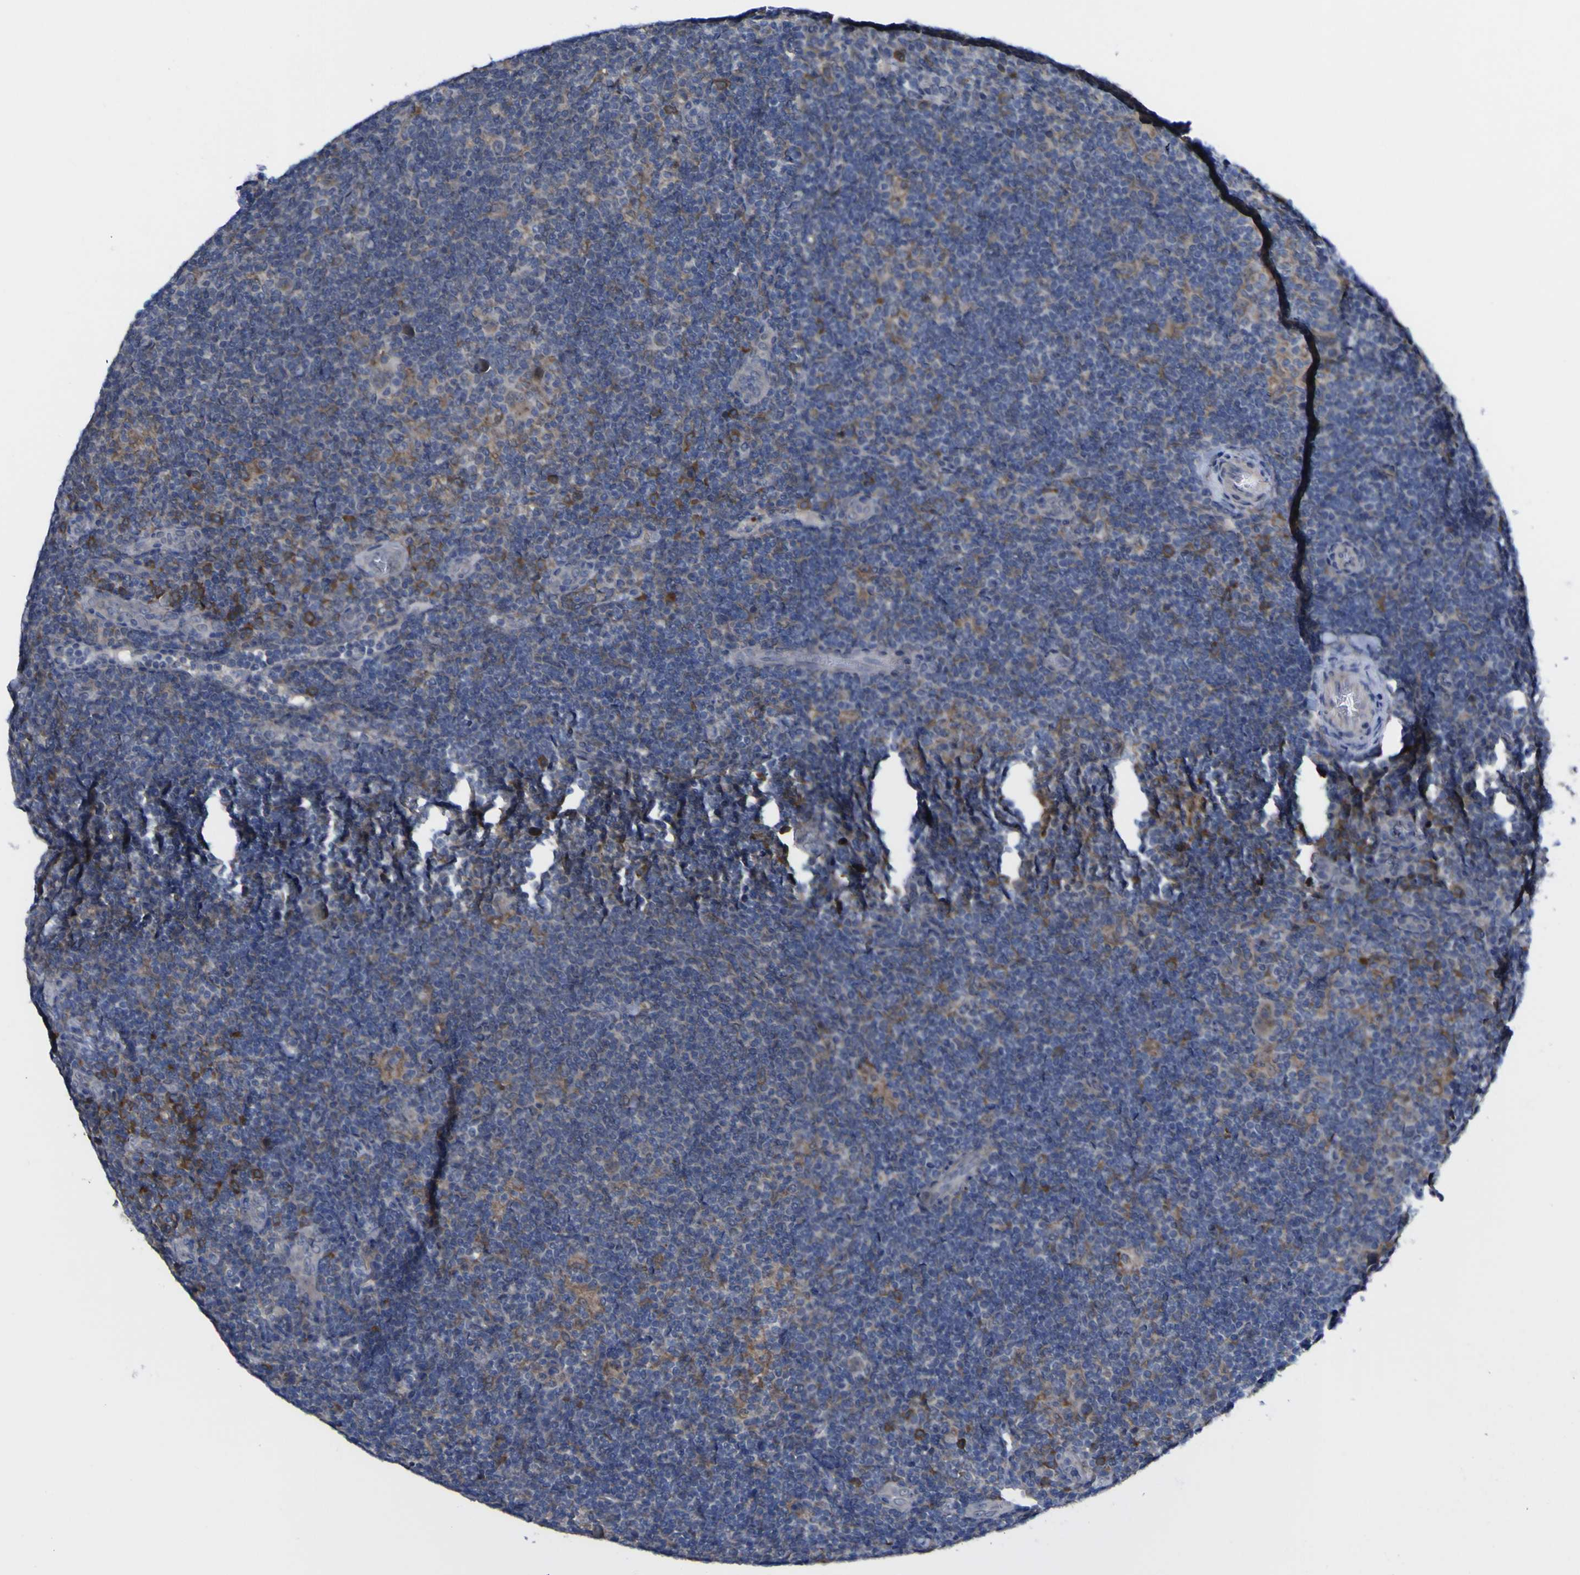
{"staining": {"intensity": "weak", "quantity": "<25%", "location": "cytoplasmic/membranous"}, "tissue": "lymphoma", "cell_type": "Tumor cells", "image_type": "cancer", "snomed": [{"axis": "morphology", "description": "Hodgkin's disease, NOS"}, {"axis": "topography", "description": "Lymph node"}], "caption": "This is an immunohistochemistry histopathology image of human lymphoma. There is no staining in tumor cells.", "gene": "TNFRSF11A", "patient": {"sex": "female", "age": 57}}